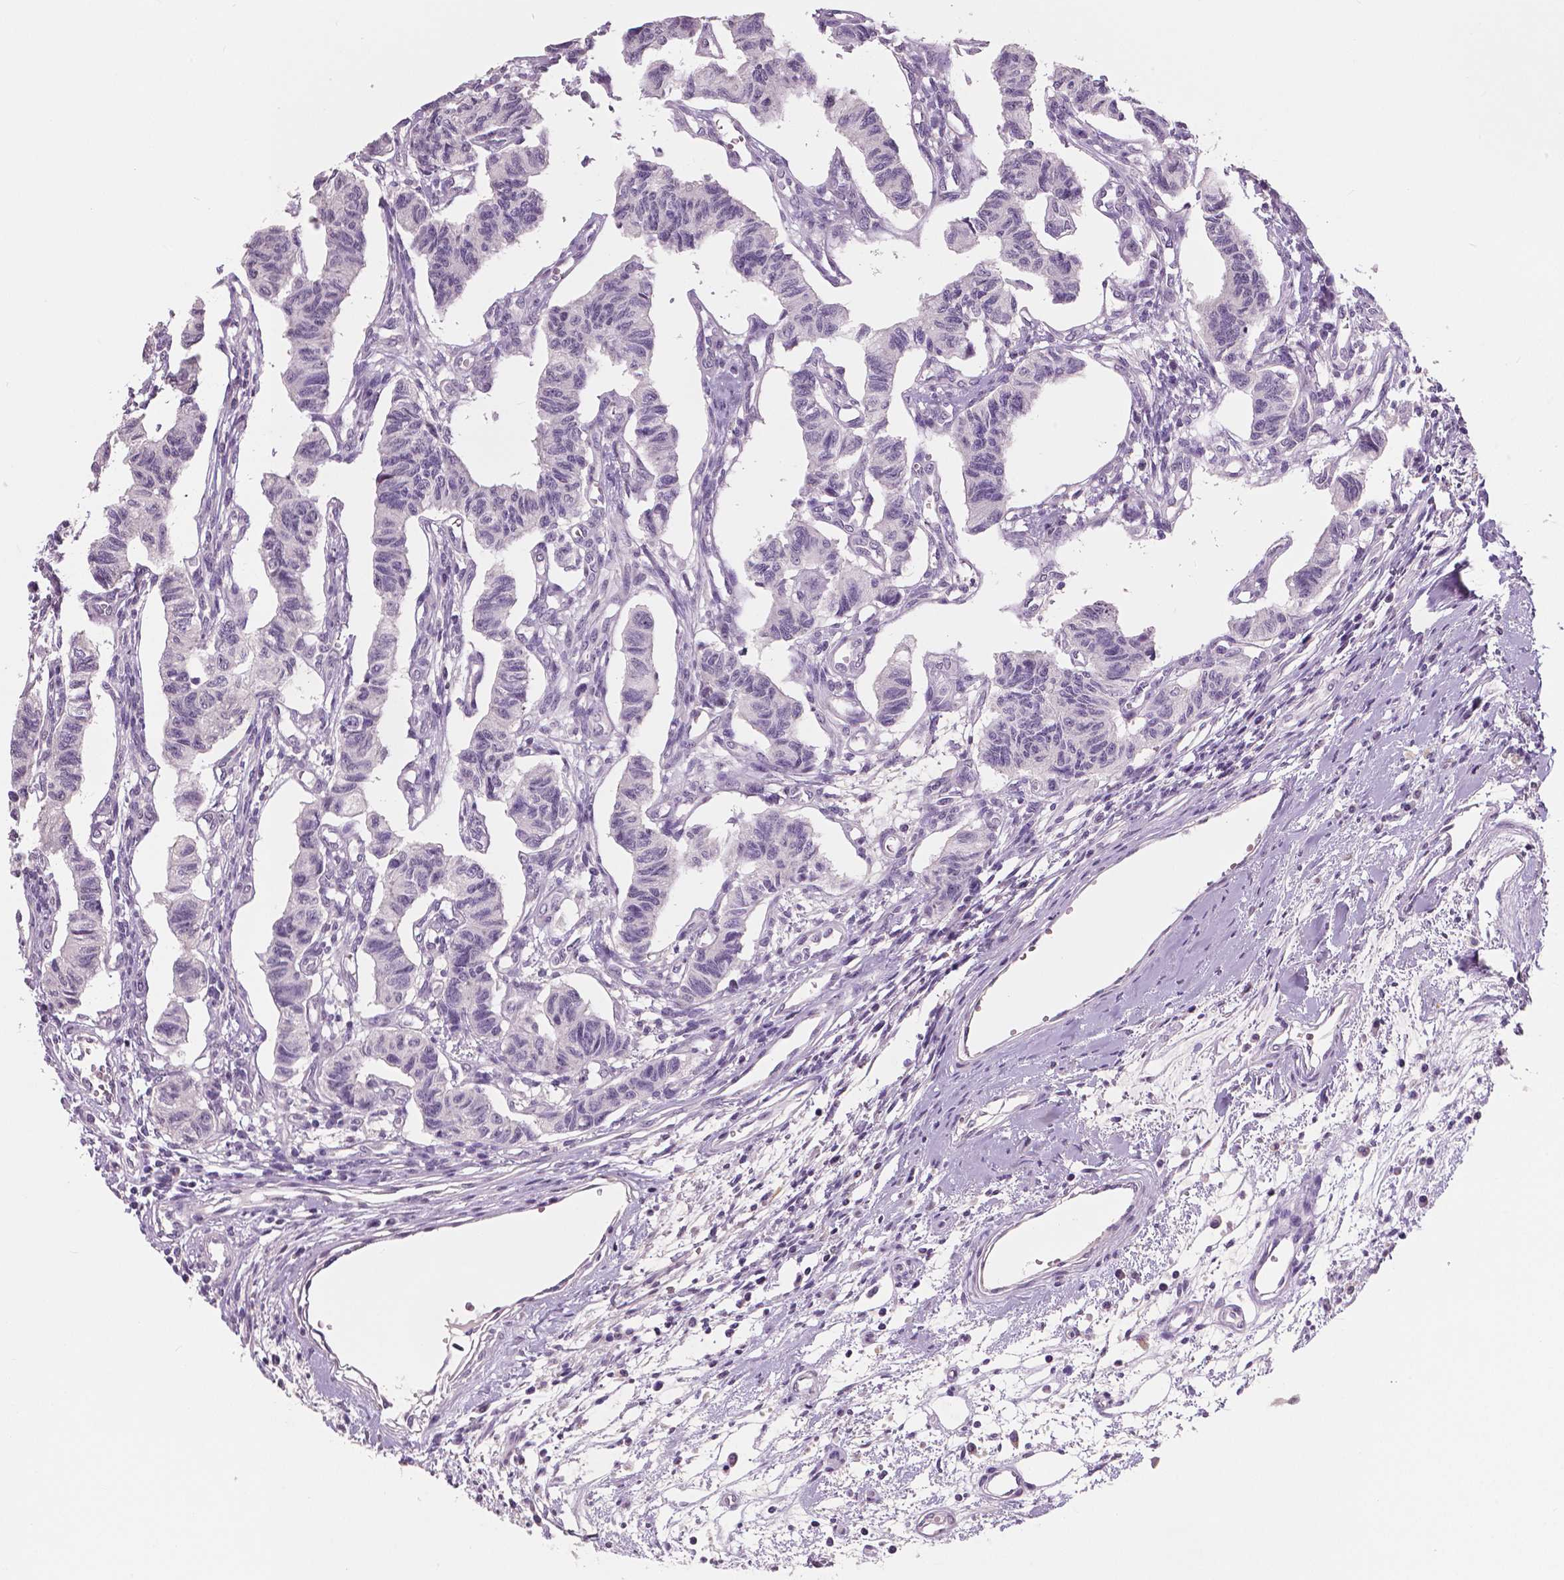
{"staining": {"intensity": "negative", "quantity": "none", "location": "none"}, "tissue": "carcinoid", "cell_type": "Tumor cells", "image_type": "cancer", "snomed": [{"axis": "morphology", "description": "Carcinoid, malignant, NOS"}, {"axis": "topography", "description": "Kidney"}], "caption": "This is a image of immunohistochemistry (IHC) staining of carcinoid, which shows no staining in tumor cells.", "gene": "NECAB1", "patient": {"sex": "female", "age": 41}}